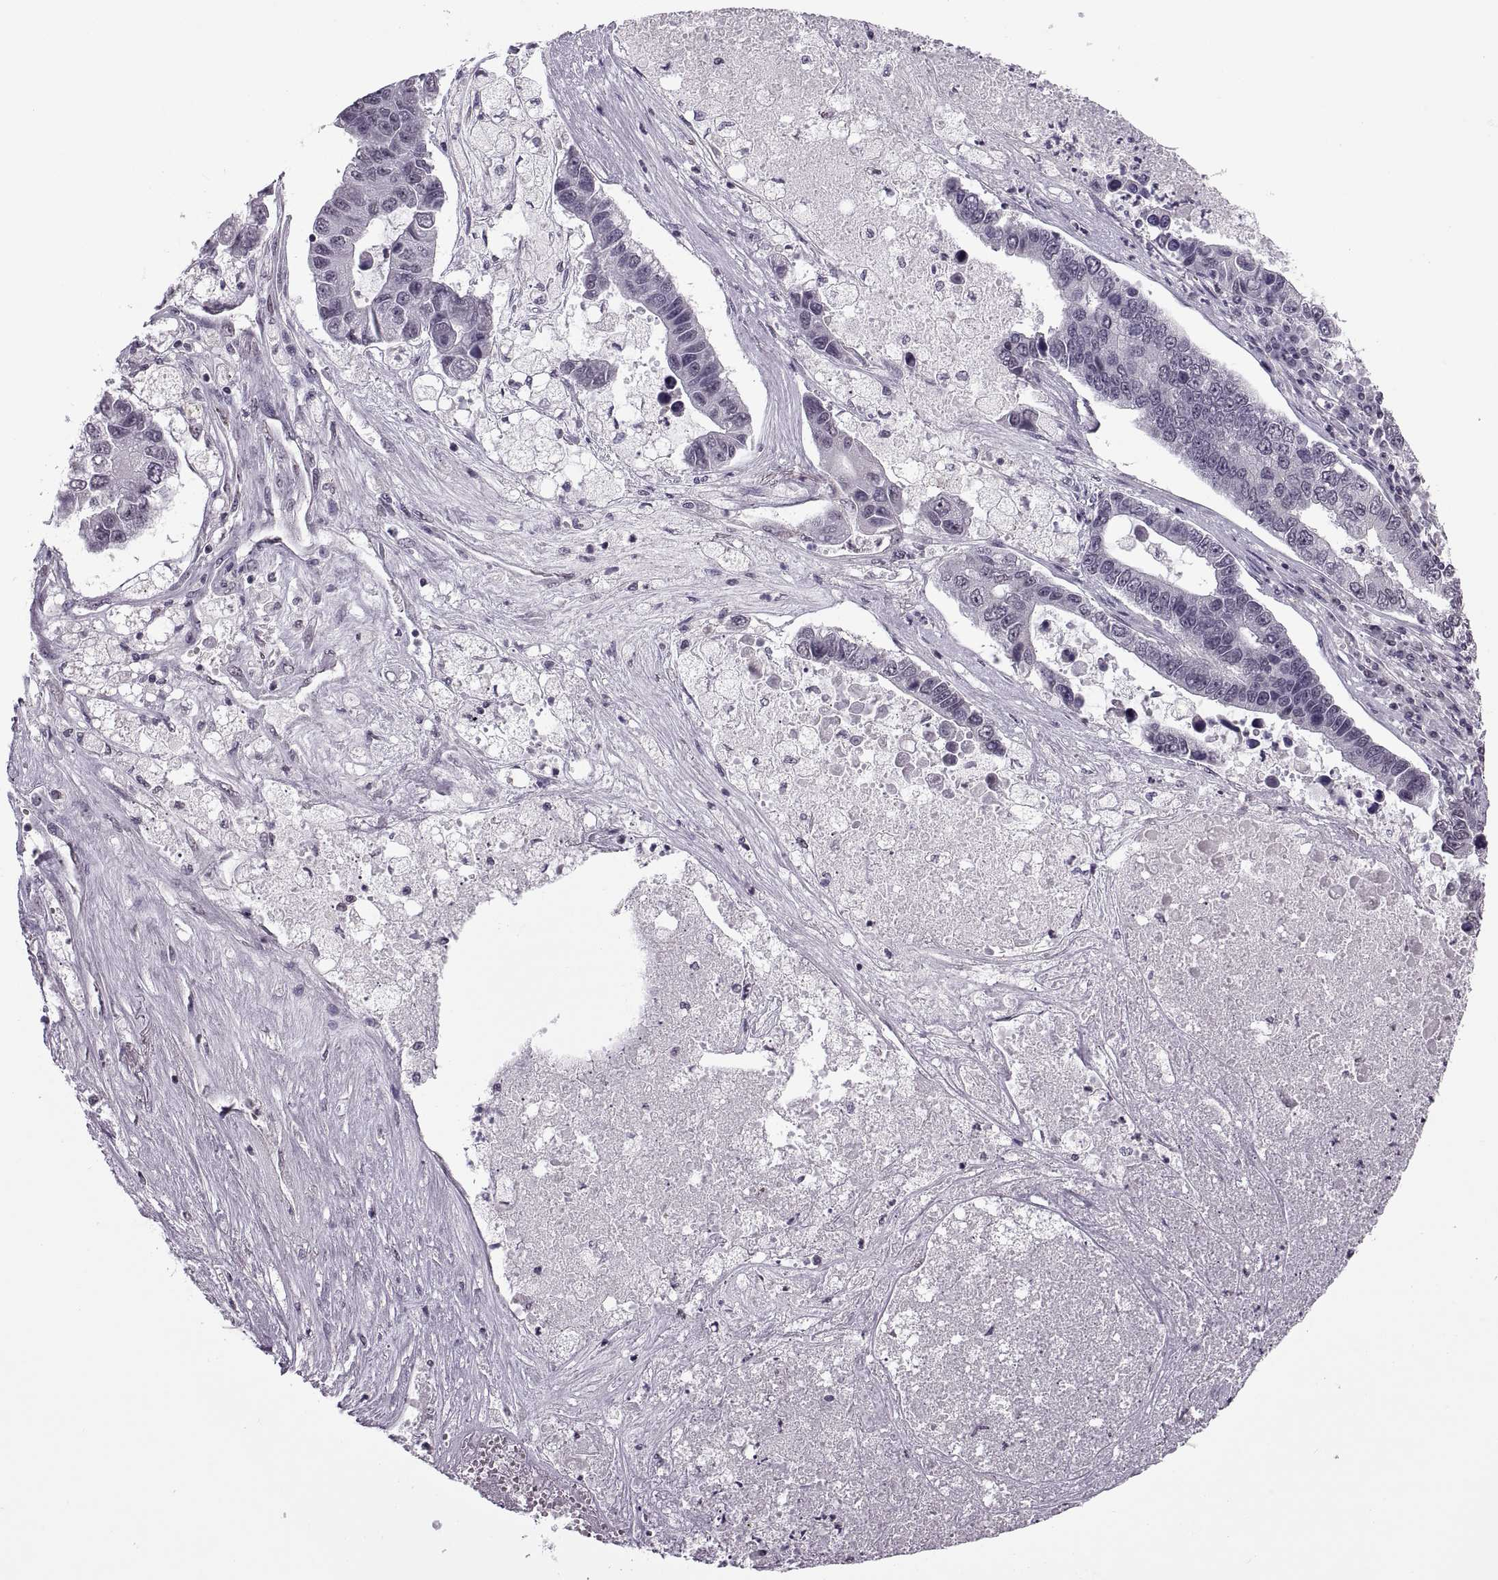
{"staining": {"intensity": "negative", "quantity": "none", "location": "none"}, "tissue": "lung cancer", "cell_type": "Tumor cells", "image_type": "cancer", "snomed": [{"axis": "morphology", "description": "Adenocarcinoma, NOS"}, {"axis": "topography", "description": "Bronchus"}, {"axis": "topography", "description": "Lung"}], "caption": "Tumor cells show no significant staining in lung adenocarcinoma.", "gene": "OTP", "patient": {"sex": "female", "age": 51}}